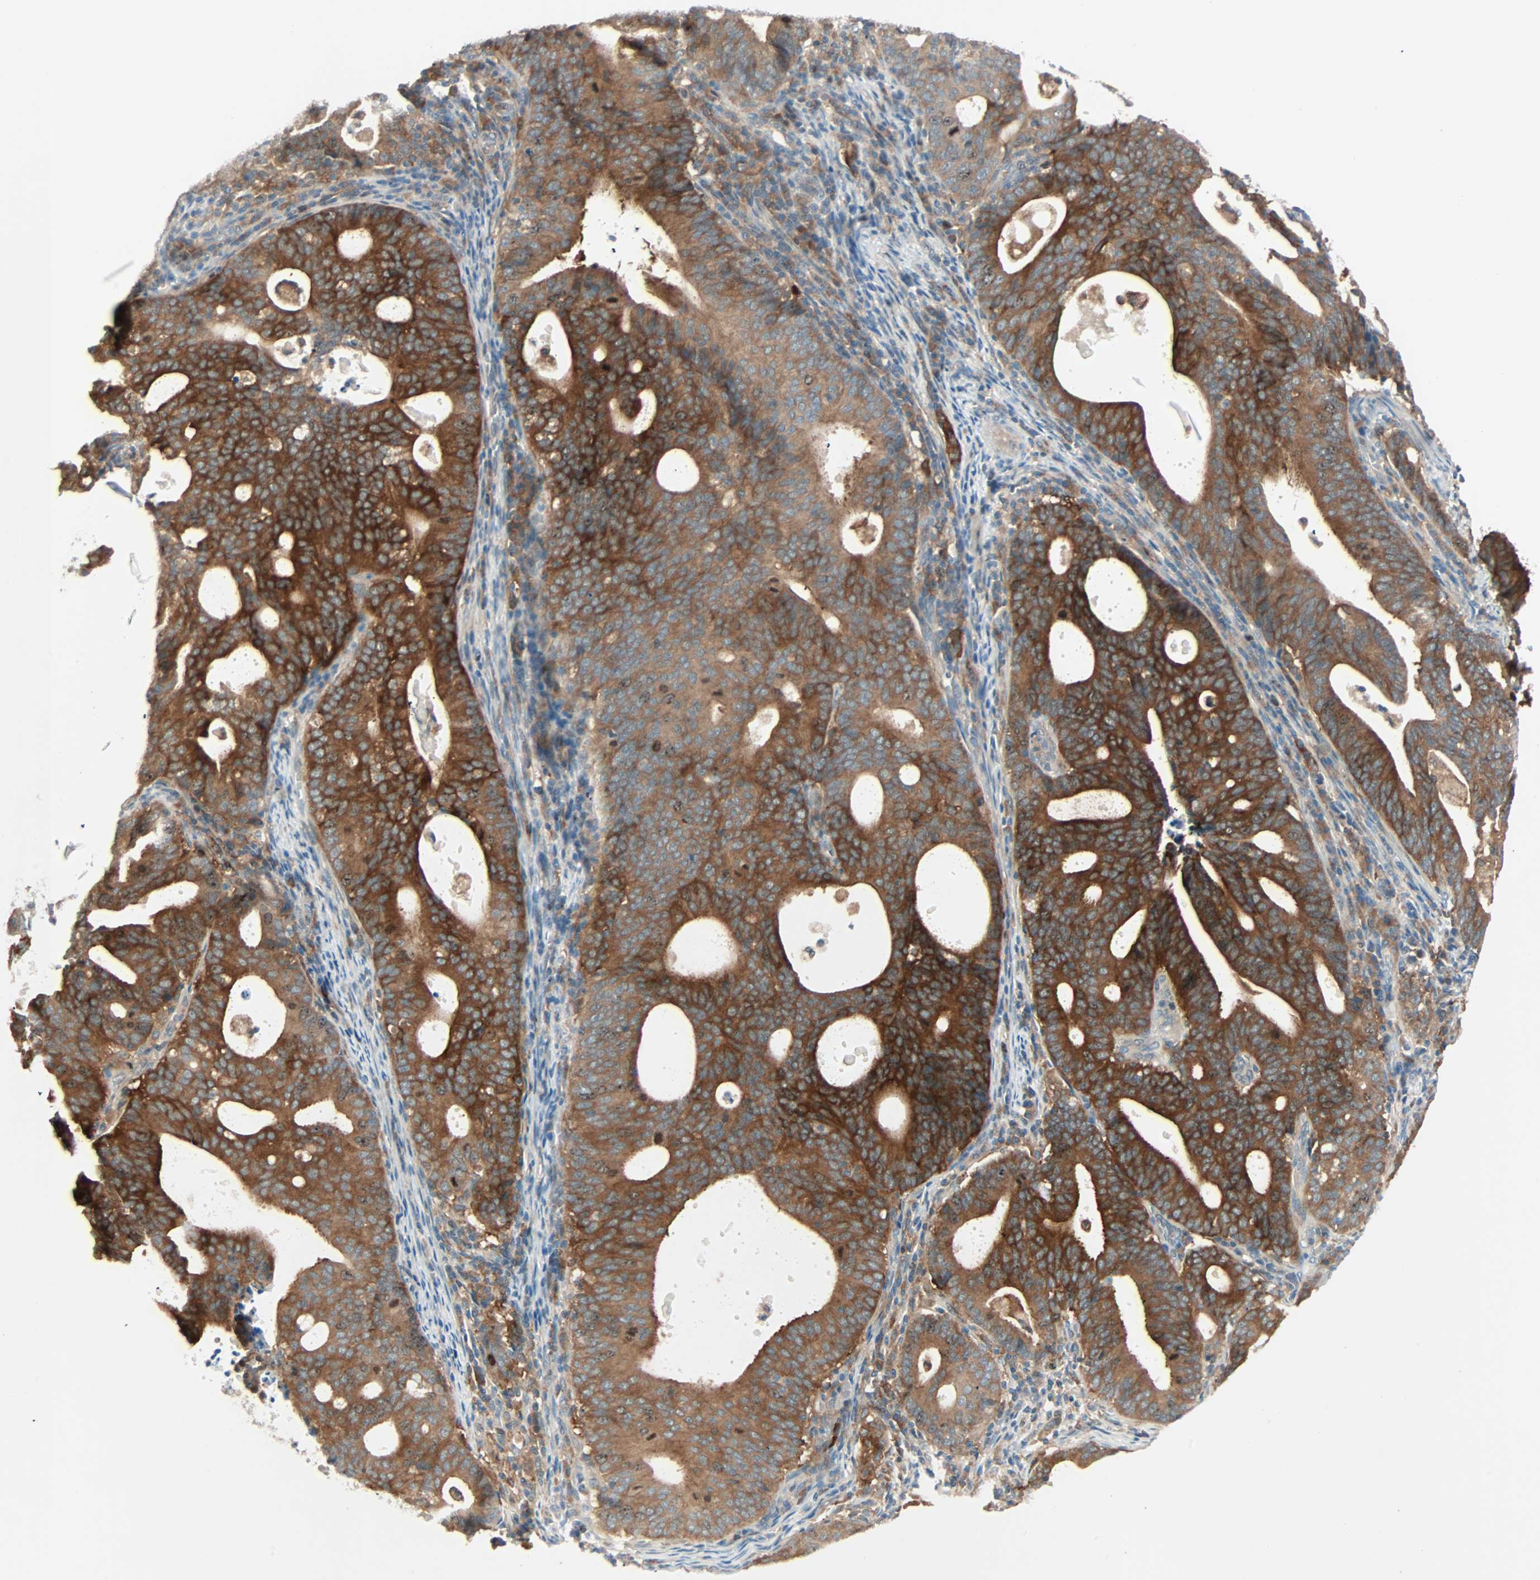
{"staining": {"intensity": "strong", "quantity": ">75%", "location": "cytoplasmic/membranous"}, "tissue": "endometrial cancer", "cell_type": "Tumor cells", "image_type": "cancer", "snomed": [{"axis": "morphology", "description": "Adenocarcinoma, NOS"}, {"axis": "topography", "description": "Uterus"}], "caption": "Immunohistochemical staining of human adenocarcinoma (endometrial) reveals high levels of strong cytoplasmic/membranous protein positivity in approximately >75% of tumor cells.", "gene": "SMIM8", "patient": {"sex": "female", "age": 83}}